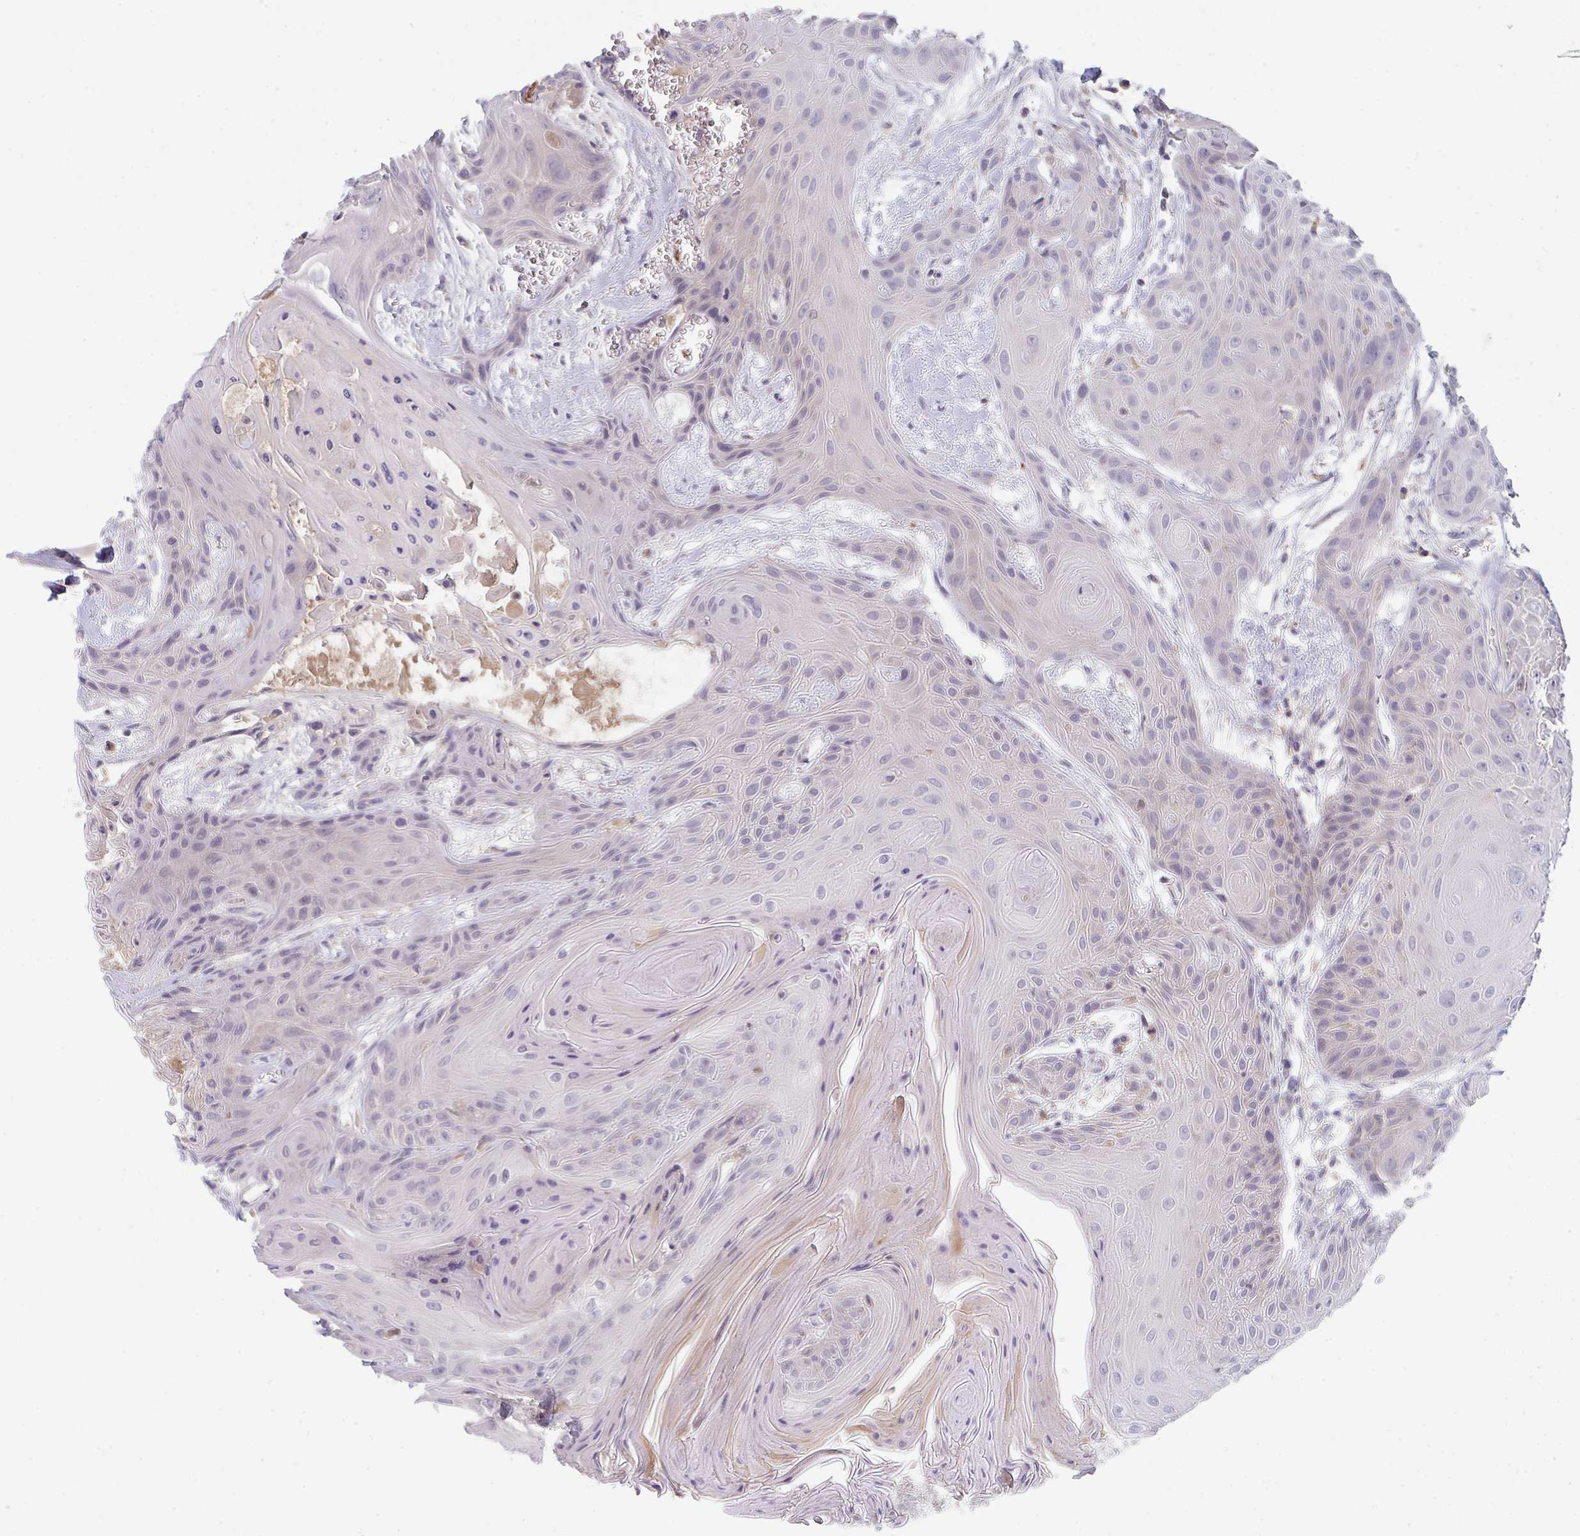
{"staining": {"intensity": "negative", "quantity": "none", "location": "none"}, "tissue": "head and neck cancer", "cell_type": "Tumor cells", "image_type": "cancer", "snomed": [{"axis": "morphology", "description": "Squamous cell carcinoma, NOS"}, {"axis": "topography", "description": "Head-Neck"}], "caption": "The image displays no significant positivity in tumor cells of head and neck squamous cell carcinoma.", "gene": "HGFAC", "patient": {"sex": "female", "age": 73}}